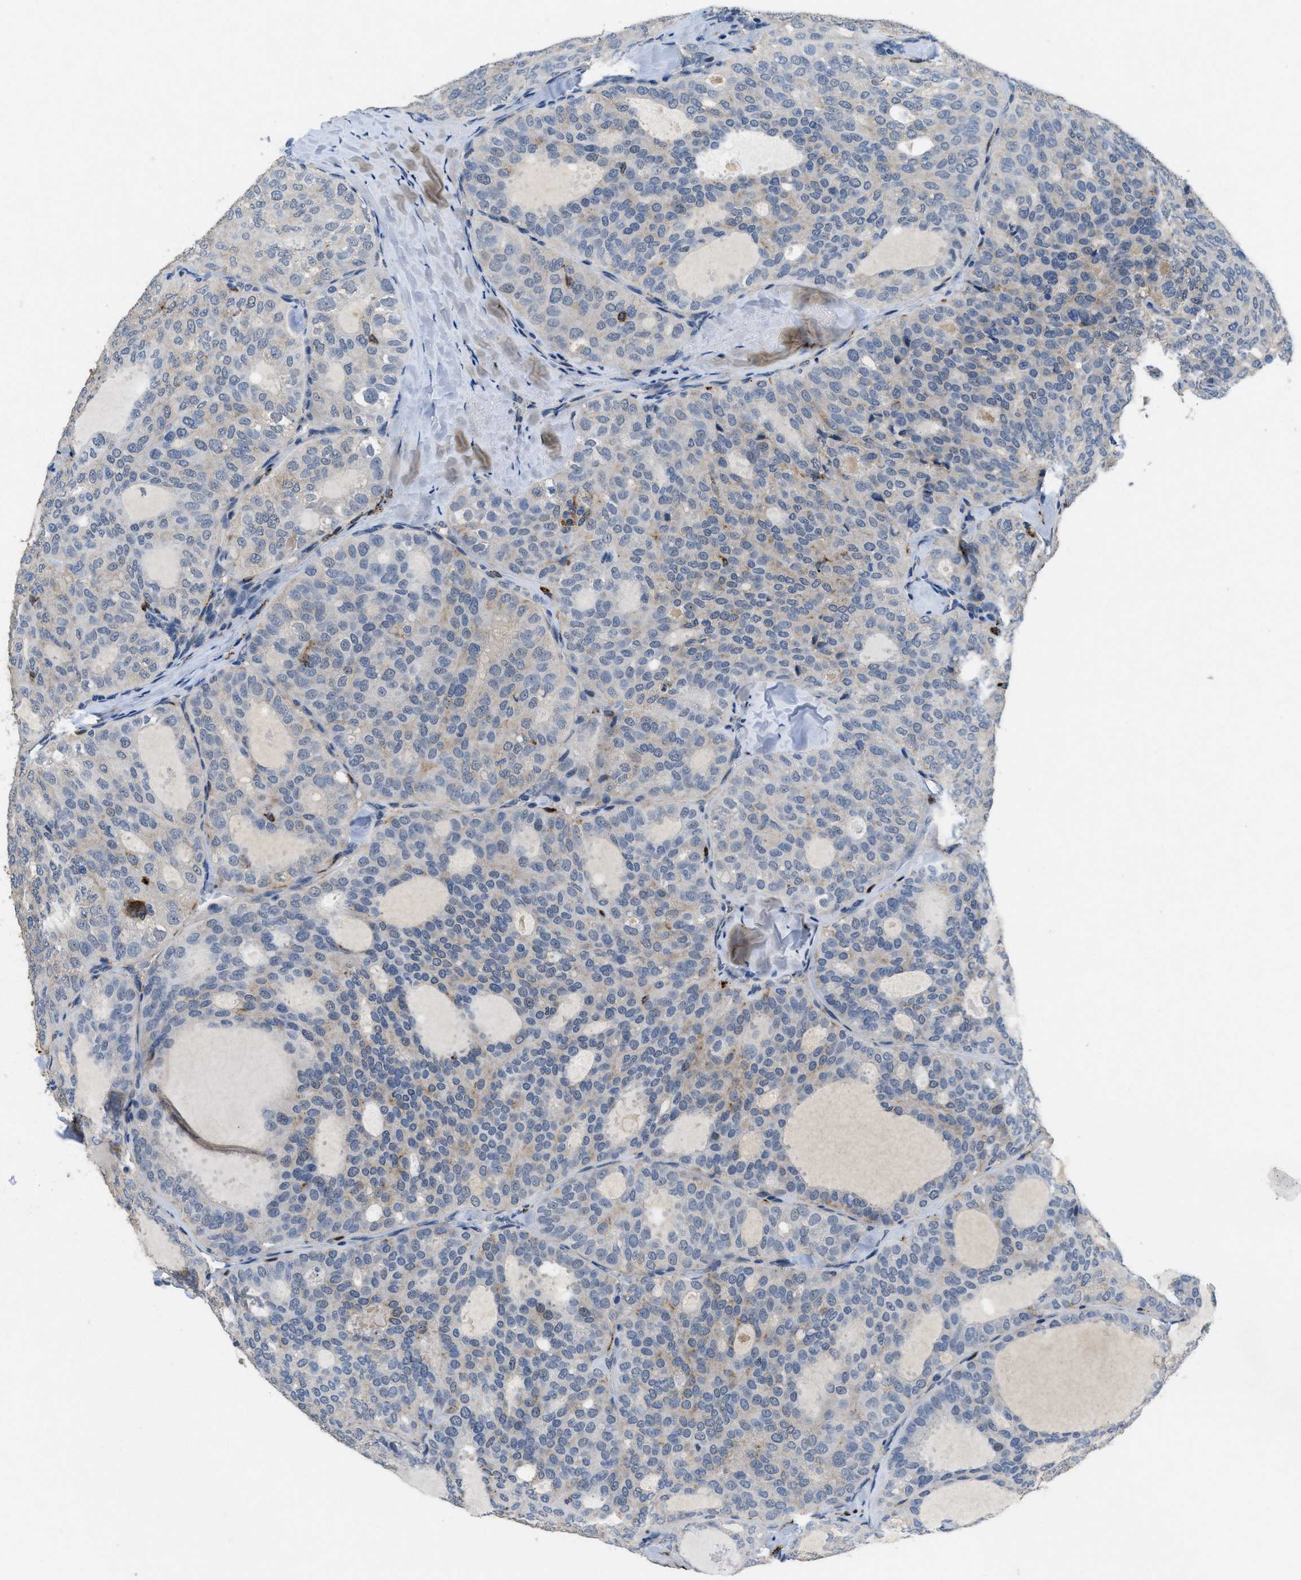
{"staining": {"intensity": "weak", "quantity": "<25%", "location": "cytoplasmic/membranous"}, "tissue": "thyroid cancer", "cell_type": "Tumor cells", "image_type": "cancer", "snomed": [{"axis": "morphology", "description": "Follicular adenoma carcinoma, NOS"}, {"axis": "topography", "description": "Thyroid gland"}], "caption": "A high-resolution image shows immunohistochemistry (IHC) staining of thyroid follicular adenoma carcinoma, which reveals no significant staining in tumor cells. The staining is performed using DAB brown chromogen with nuclei counter-stained in using hematoxylin.", "gene": "BMPR2", "patient": {"sex": "male", "age": 75}}